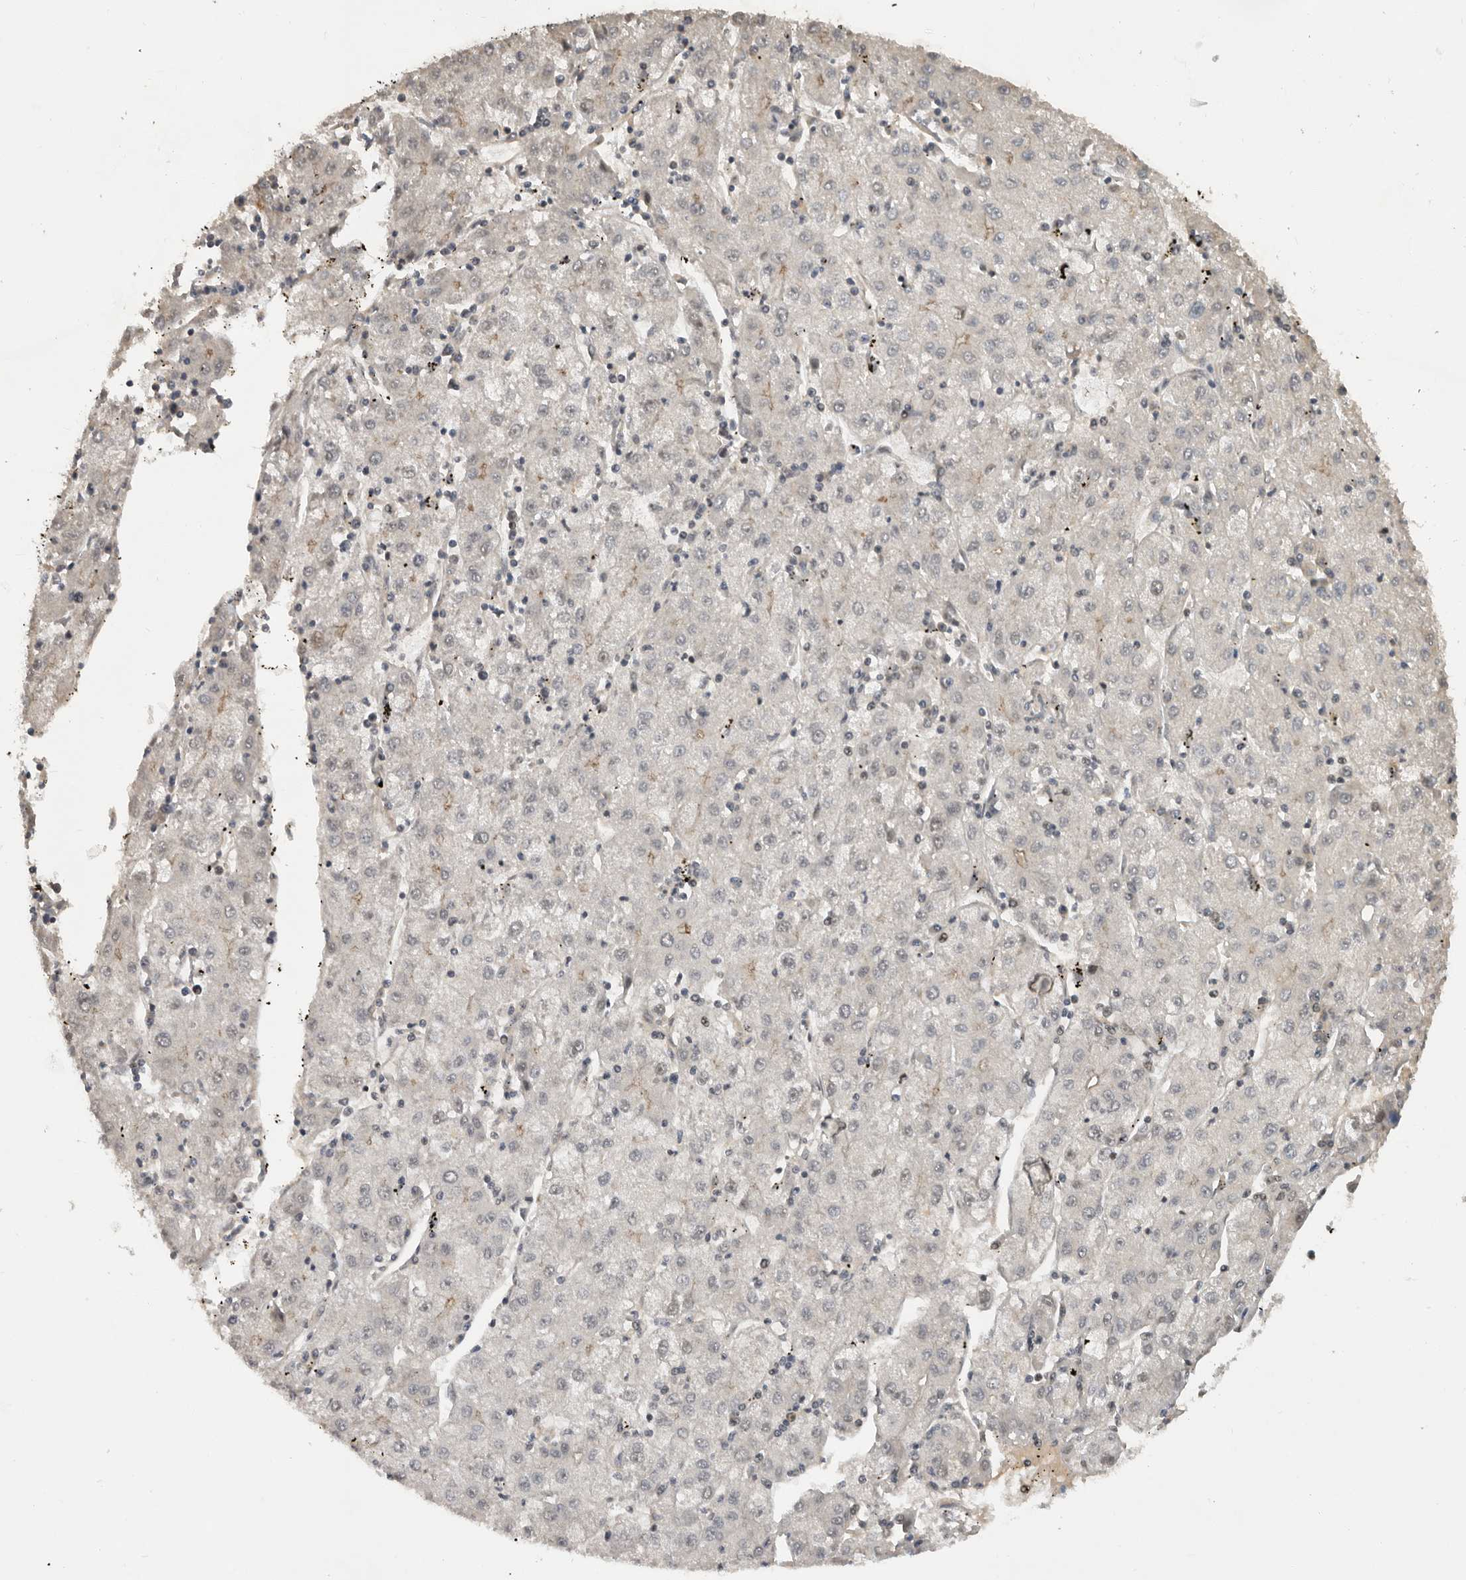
{"staining": {"intensity": "negative", "quantity": "none", "location": "none"}, "tissue": "liver cancer", "cell_type": "Tumor cells", "image_type": "cancer", "snomed": [{"axis": "morphology", "description": "Carcinoma, Hepatocellular, NOS"}, {"axis": "topography", "description": "Liver"}], "caption": "This is an IHC image of liver cancer. There is no positivity in tumor cells.", "gene": "HENMT1", "patient": {"sex": "male", "age": 72}}